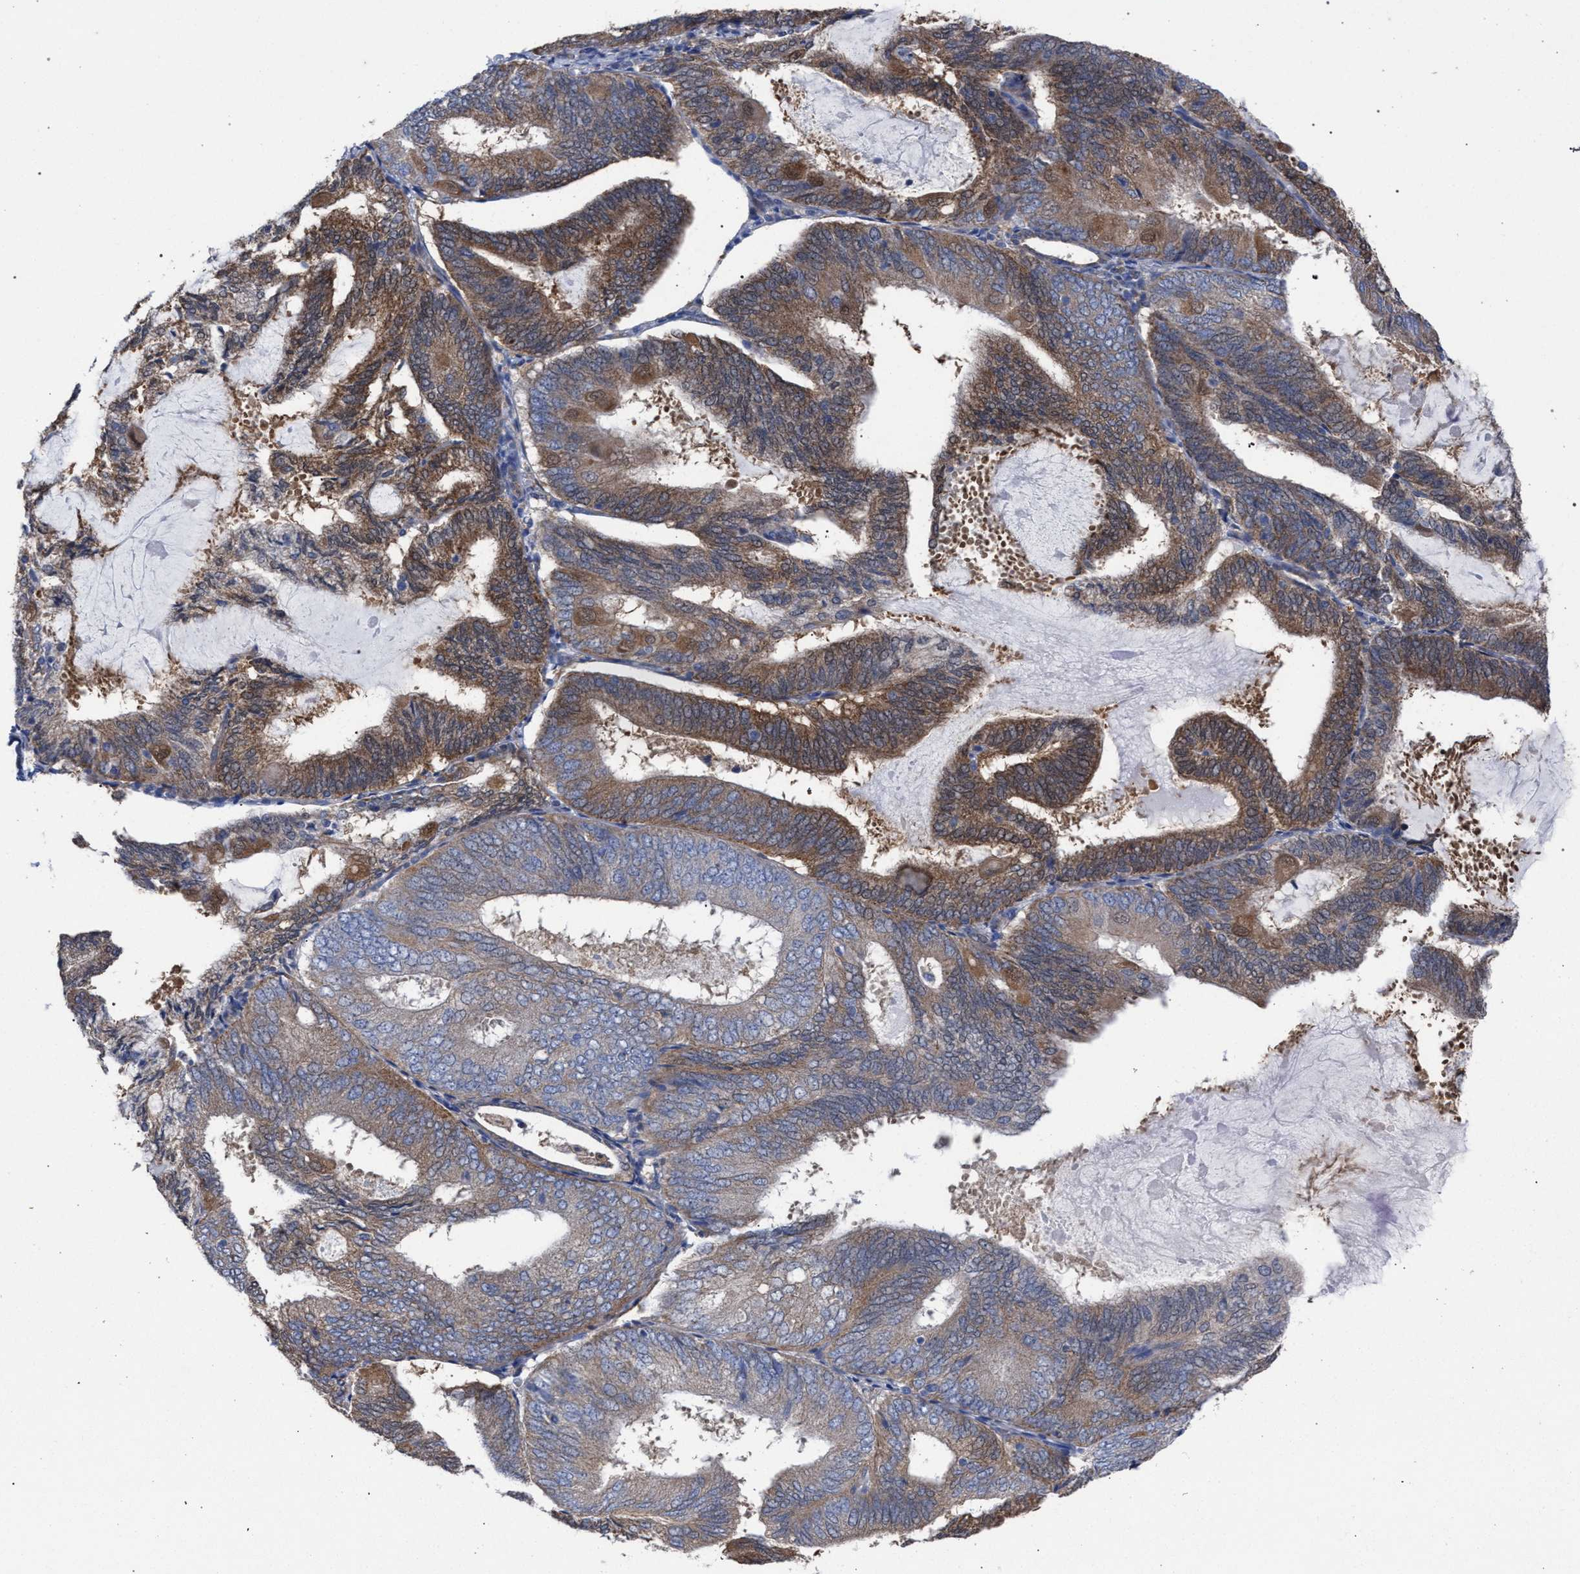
{"staining": {"intensity": "moderate", "quantity": ">75%", "location": "cytoplasmic/membranous"}, "tissue": "endometrial cancer", "cell_type": "Tumor cells", "image_type": "cancer", "snomed": [{"axis": "morphology", "description": "Adenocarcinoma, NOS"}, {"axis": "topography", "description": "Endometrium"}], "caption": "Adenocarcinoma (endometrial) was stained to show a protein in brown. There is medium levels of moderate cytoplasmic/membranous expression in about >75% of tumor cells.", "gene": "GMPR", "patient": {"sex": "female", "age": 81}}